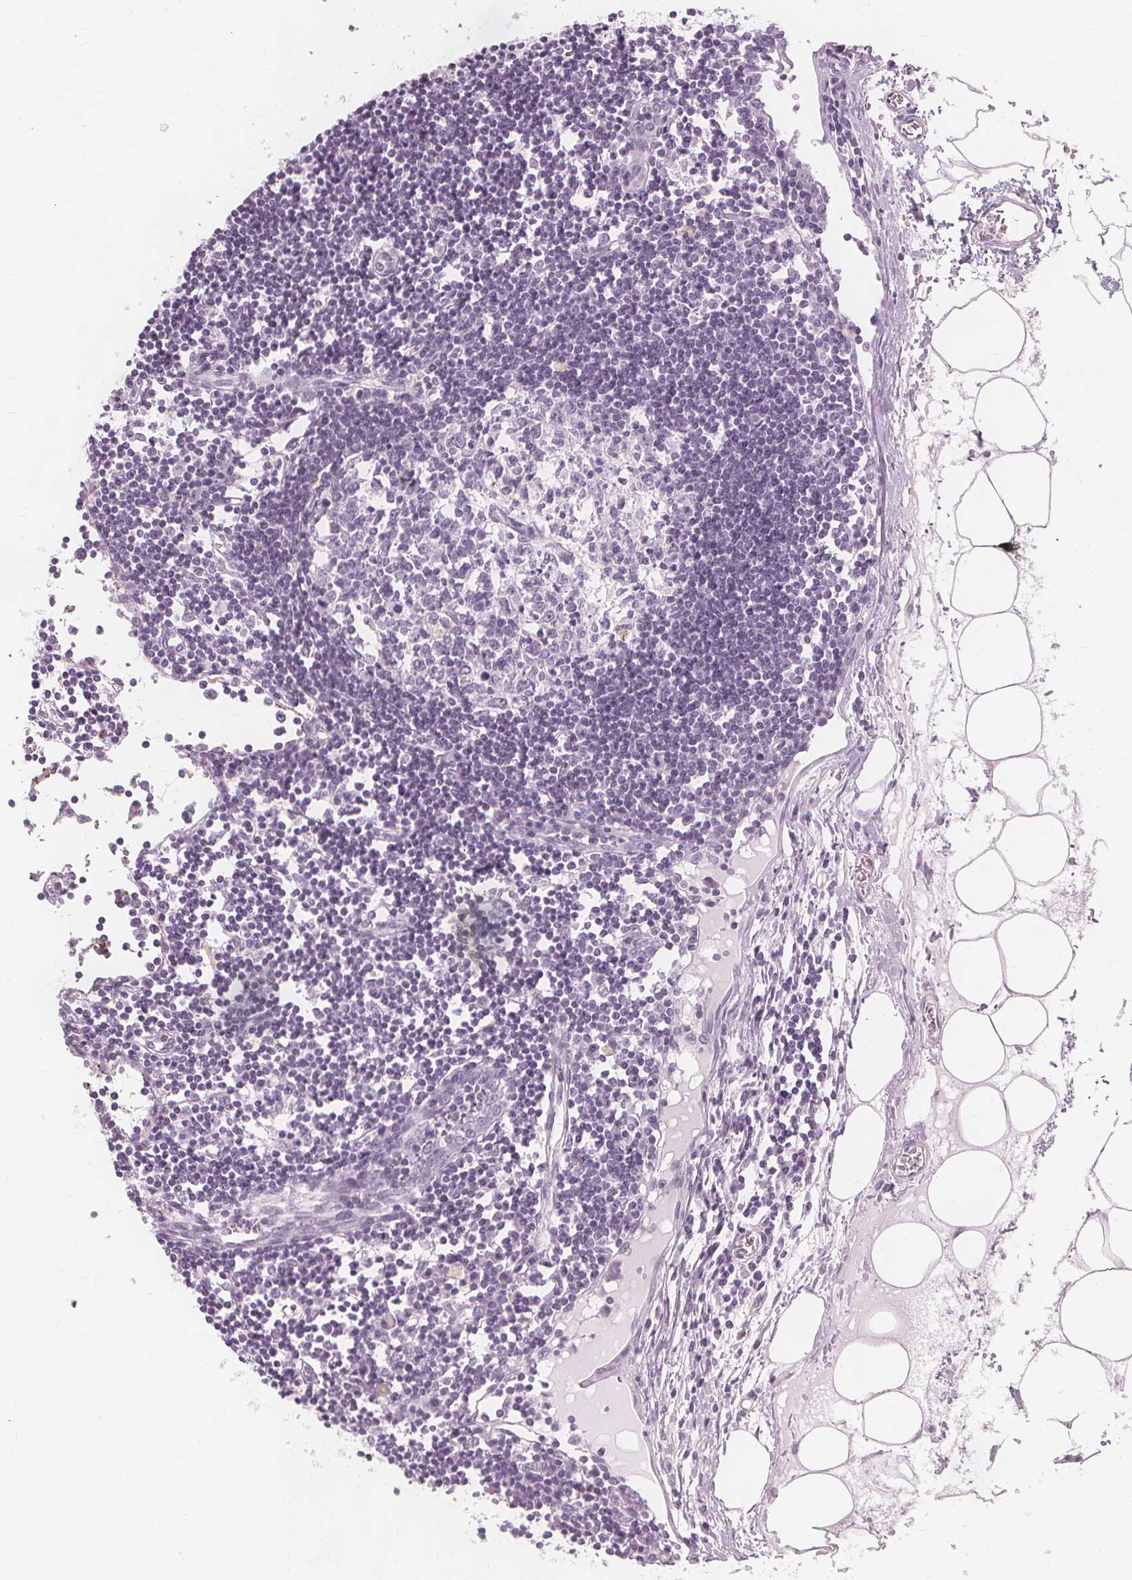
{"staining": {"intensity": "negative", "quantity": "none", "location": "none"}, "tissue": "lymph node", "cell_type": "Germinal center cells", "image_type": "normal", "snomed": [{"axis": "morphology", "description": "Normal tissue, NOS"}, {"axis": "topography", "description": "Lymph node"}], "caption": "Germinal center cells are negative for brown protein staining in unremarkable lymph node. (DAB (3,3'-diaminobenzidine) immunohistochemistry (IHC) with hematoxylin counter stain).", "gene": "TFF1", "patient": {"sex": "female", "age": 65}}